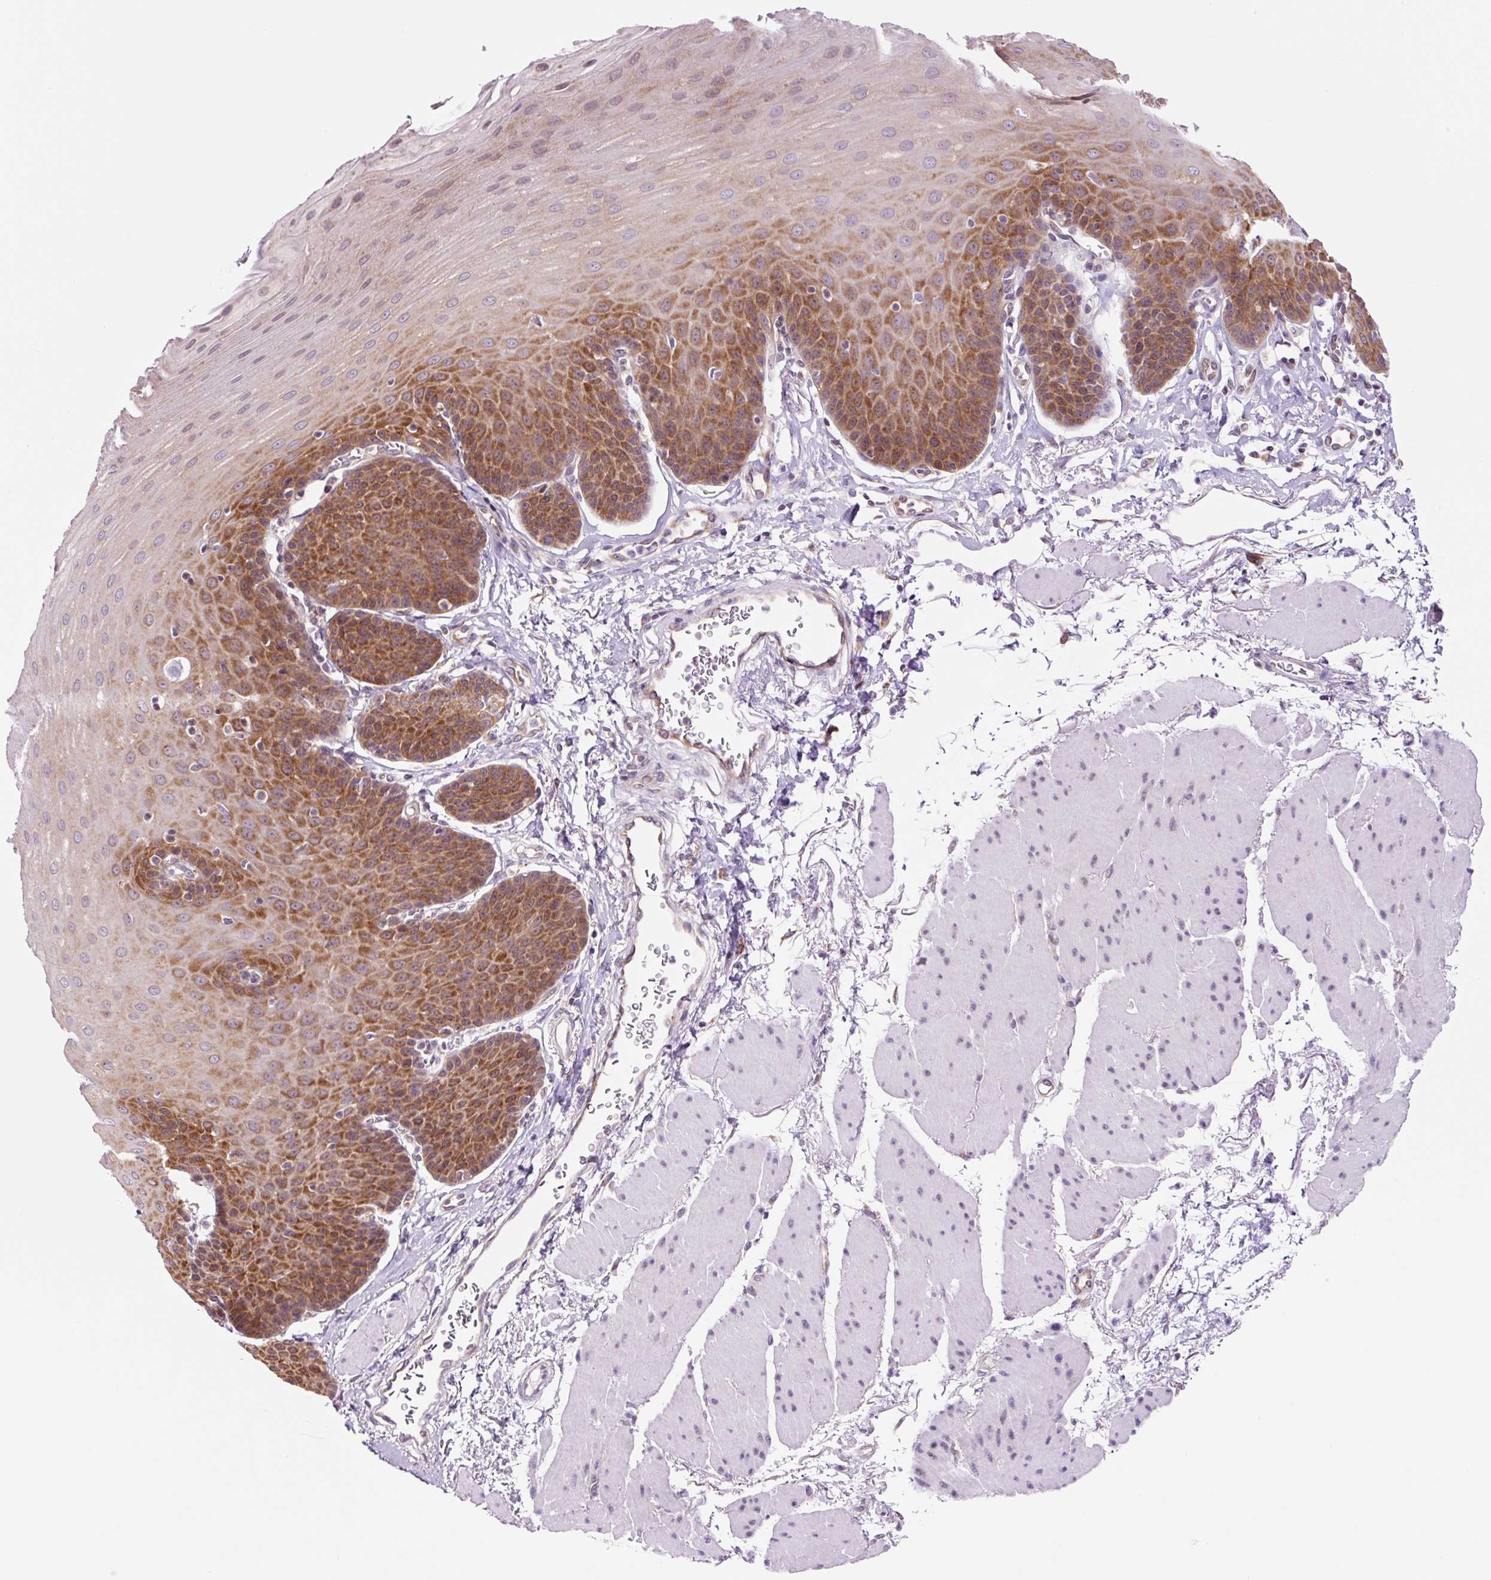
{"staining": {"intensity": "strong", "quantity": ">75%", "location": "cytoplasmic/membranous"}, "tissue": "esophagus", "cell_type": "Squamous epithelial cells", "image_type": "normal", "snomed": [{"axis": "morphology", "description": "Normal tissue, NOS"}, {"axis": "topography", "description": "Esophagus"}], "caption": "Unremarkable esophagus was stained to show a protein in brown. There is high levels of strong cytoplasmic/membranous staining in about >75% of squamous epithelial cells. The staining is performed using DAB brown chromogen to label protein expression. The nuclei are counter-stained blue using hematoxylin.", "gene": "RPL41", "patient": {"sex": "female", "age": 81}}